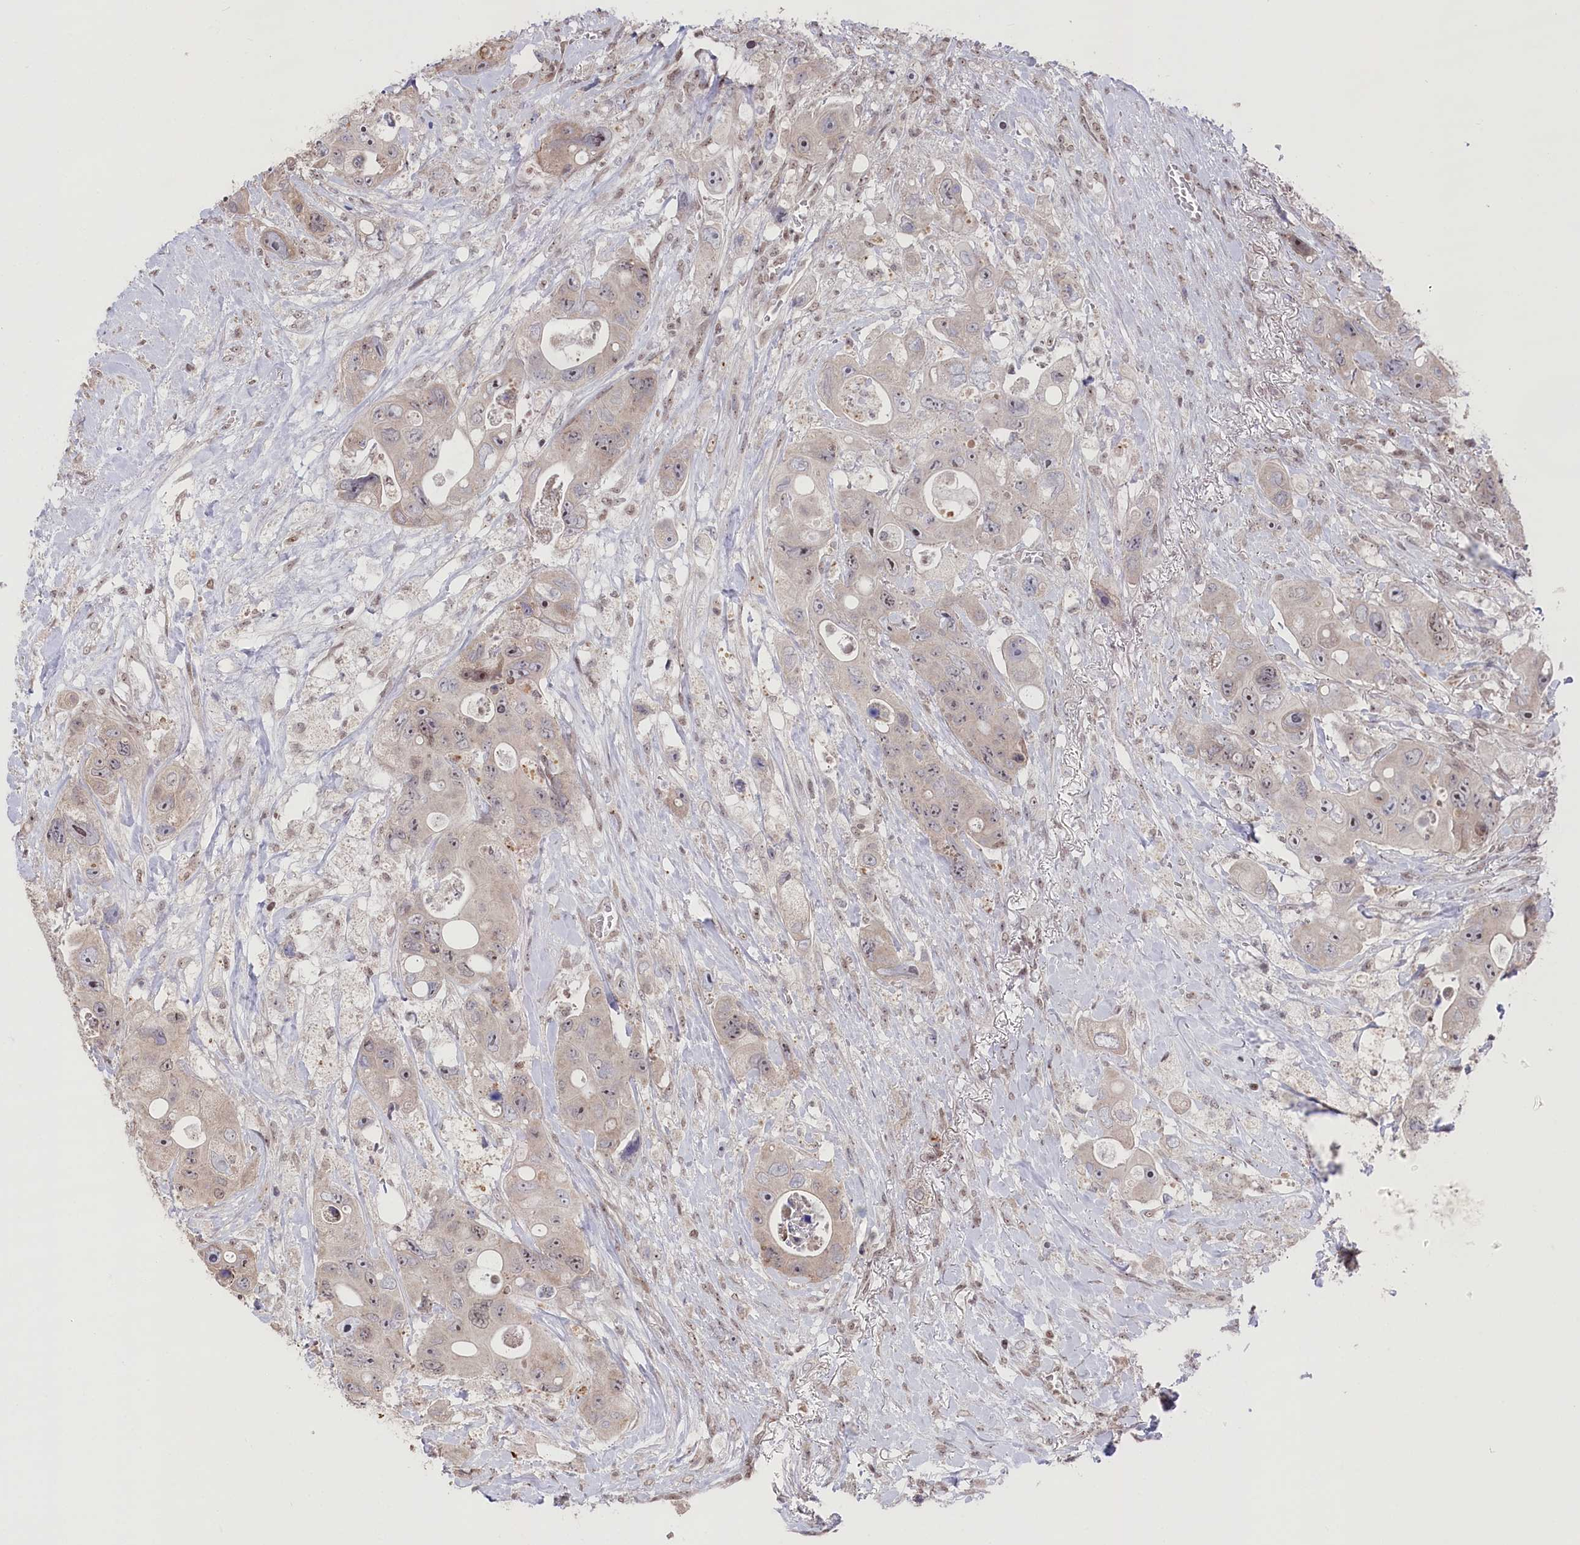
{"staining": {"intensity": "weak", "quantity": "<25%", "location": "nuclear"}, "tissue": "colorectal cancer", "cell_type": "Tumor cells", "image_type": "cancer", "snomed": [{"axis": "morphology", "description": "Adenocarcinoma, NOS"}, {"axis": "topography", "description": "Colon"}], "caption": "The histopathology image demonstrates no significant staining in tumor cells of colorectal cancer.", "gene": "CGGBP1", "patient": {"sex": "female", "age": 46}}